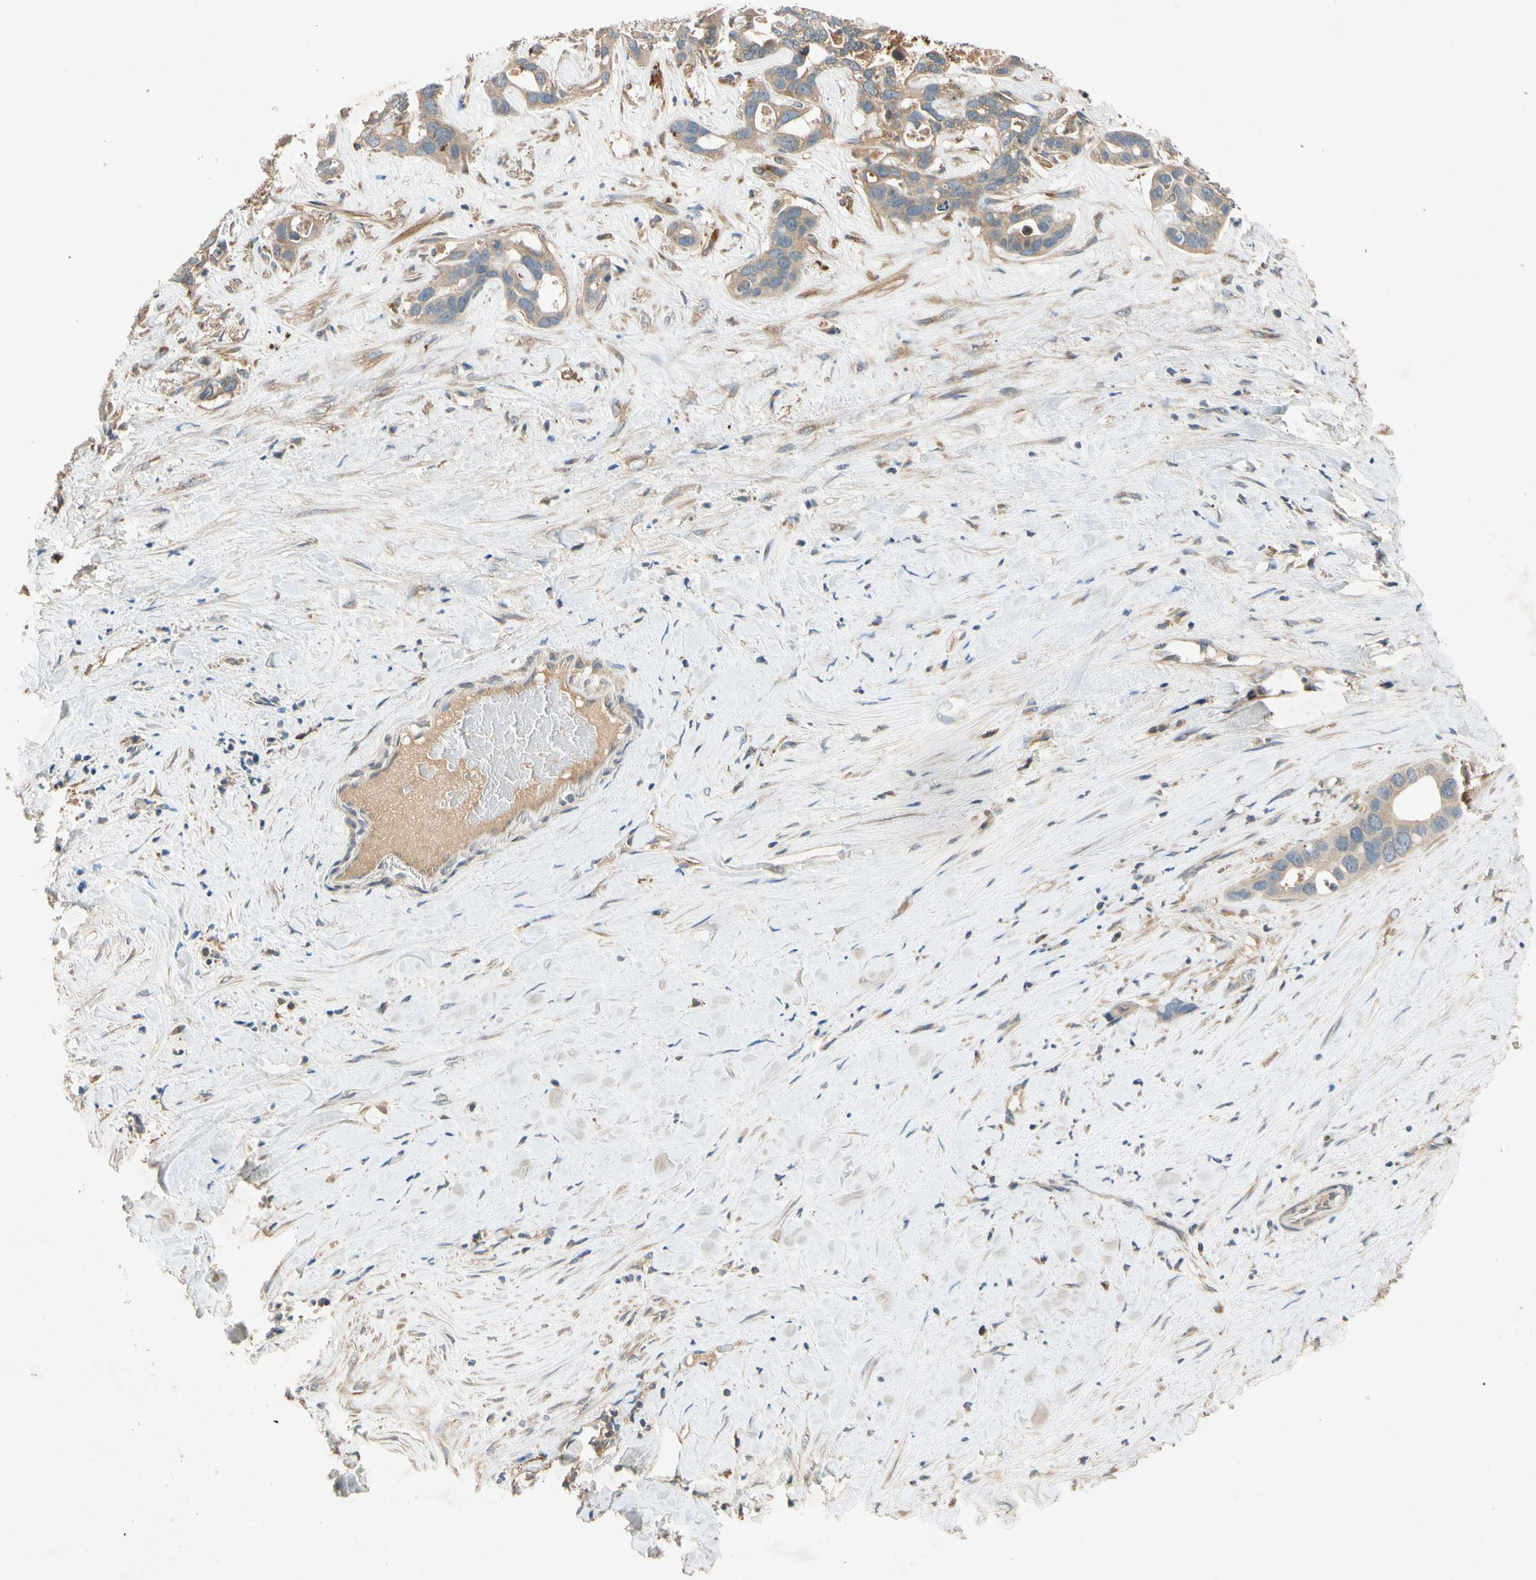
{"staining": {"intensity": "weak", "quantity": "<25%", "location": "cytoplasmic/membranous"}, "tissue": "liver cancer", "cell_type": "Tumor cells", "image_type": "cancer", "snomed": [{"axis": "morphology", "description": "Cholangiocarcinoma"}, {"axis": "topography", "description": "Liver"}], "caption": "Immunohistochemistry (IHC) image of neoplastic tissue: liver cancer (cholangiocarcinoma) stained with DAB demonstrates no significant protein positivity in tumor cells.", "gene": "USP46", "patient": {"sex": "female", "age": 65}}